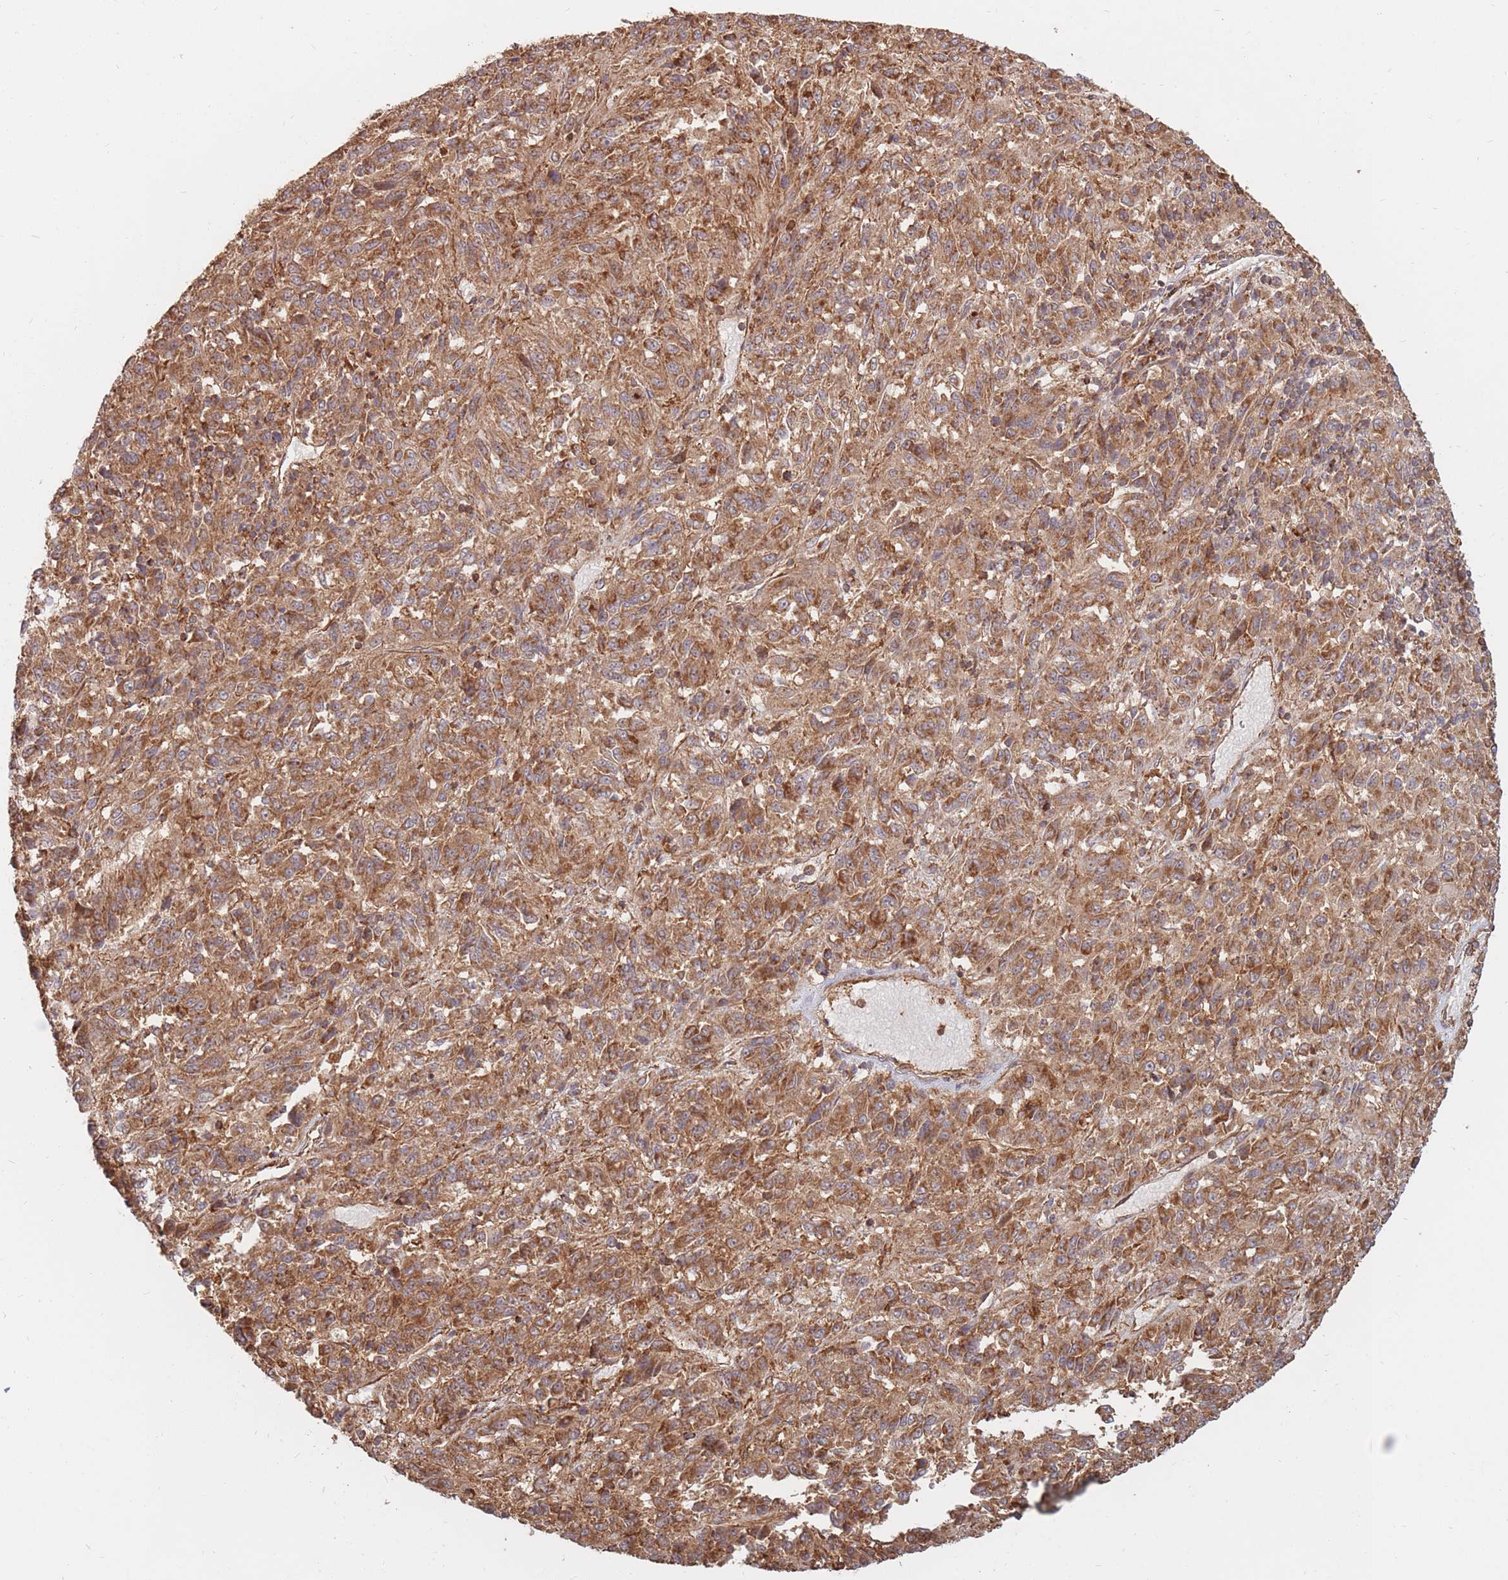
{"staining": {"intensity": "moderate", "quantity": ">75%", "location": "cytoplasmic/membranous"}, "tissue": "melanoma", "cell_type": "Tumor cells", "image_type": "cancer", "snomed": [{"axis": "morphology", "description": "Malignant melanoma, Metastatic site"}, {"axis": "topography", "description": "Lung"}], "caption": "Malignant melanoma (metastatic site) stained with DAB immunohistochemistry (IHC) reveals medium levels of moderate cytoplasmic/membranous positivity in approximately >75% of tumor cells.", "gene": "RASSF2", "patient": {"sex": "male", "age": 64}}